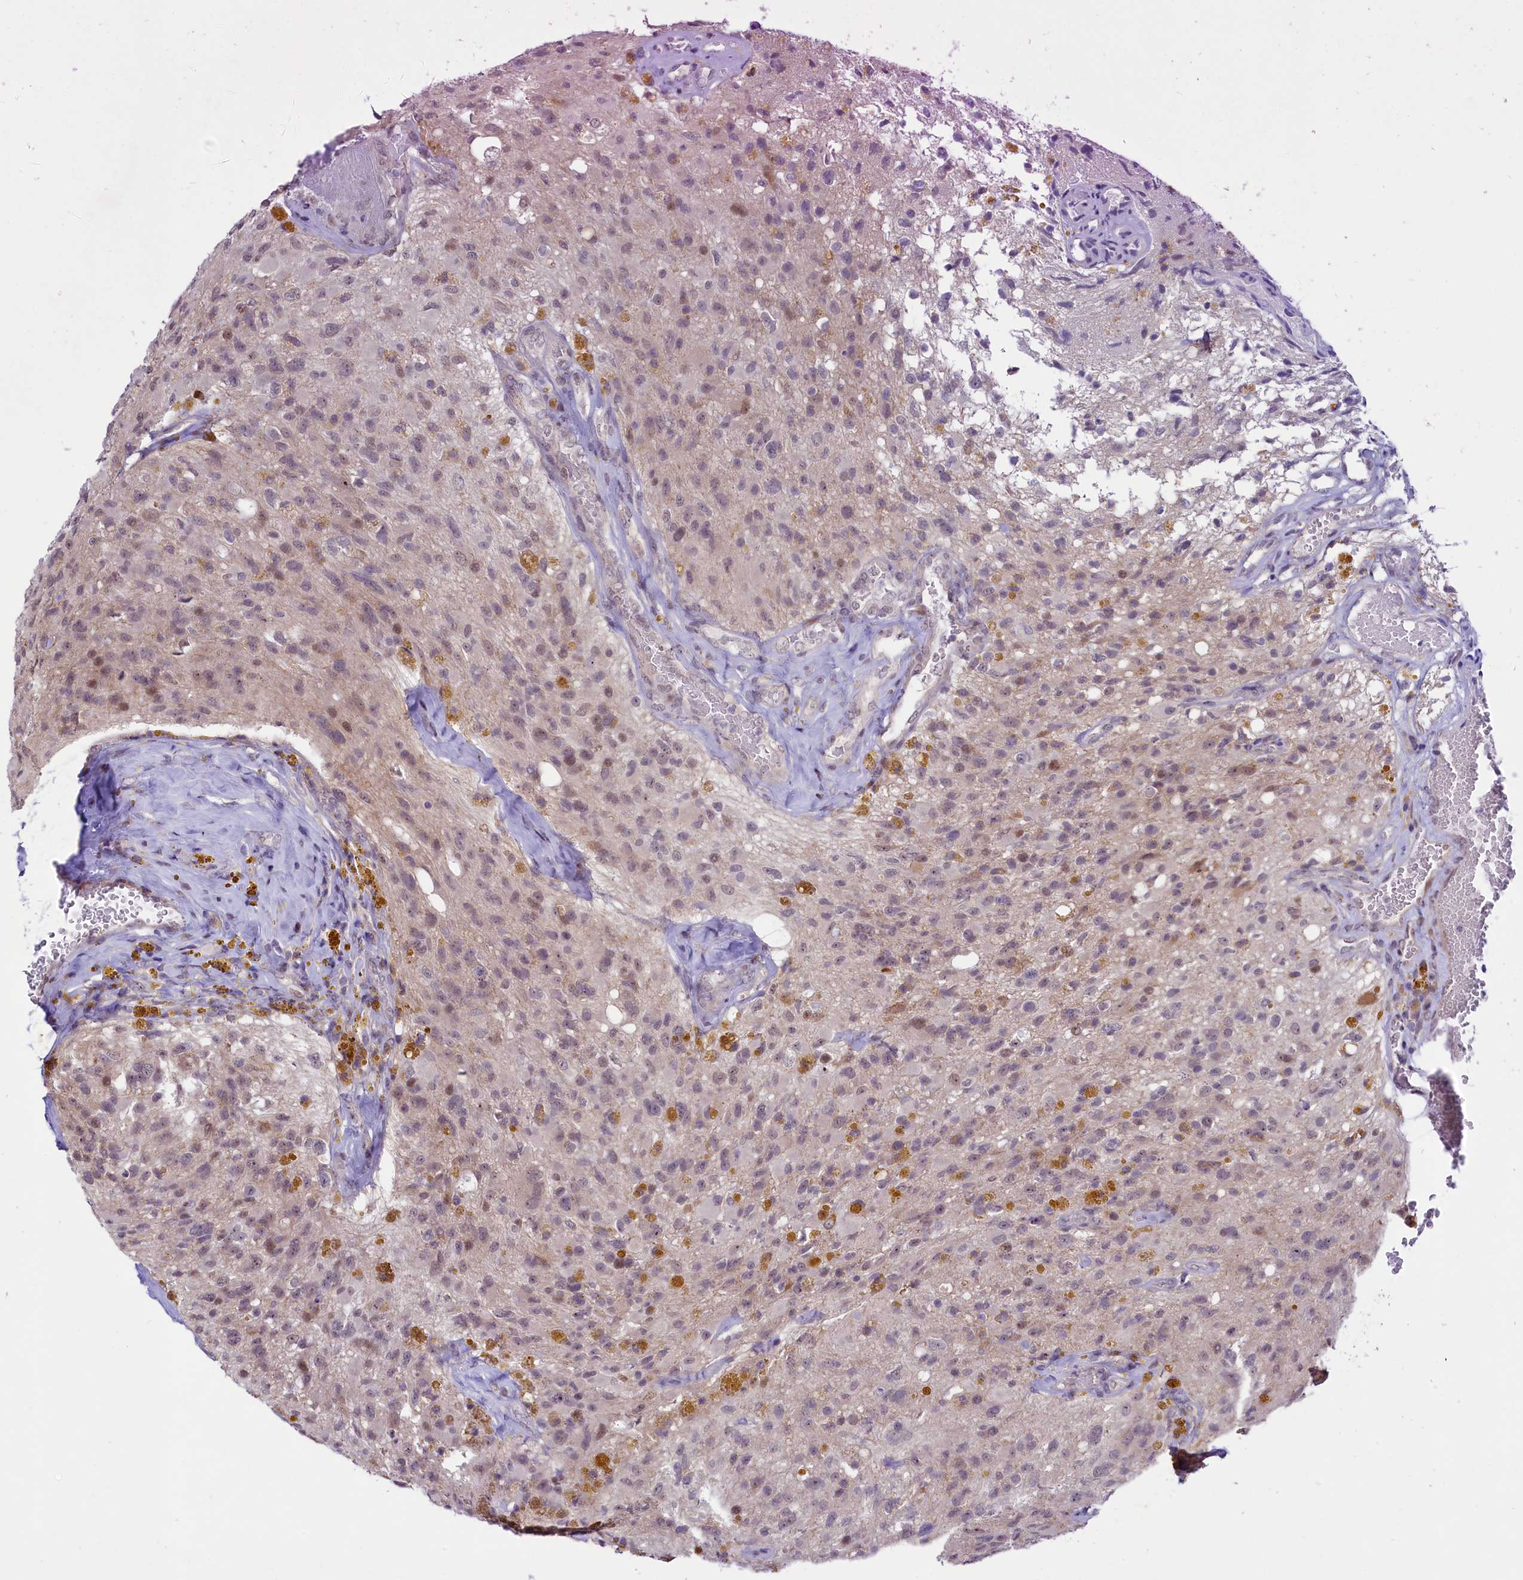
{"staining": {"intensity": "weak", "quantity": "25%-75%", "location": "nuclear"}, "tissue": "glioma", "cell_type": "Tumor cells", "image_type": "cancer", "snomed": [{"axis": "morphology", "description": "Glioma, malignant, High grade"}, {"axis": "topography", "description": "Brain"}], "caption": "Immunohistochemistry (IHC) of human malignant glioma (high-grade) demonstrates low levels of weak nuclear positivity in about 25%-75% of tumor cells.", "gene": "ANKS3", "patient": {"sex": "male", "age": 69}}